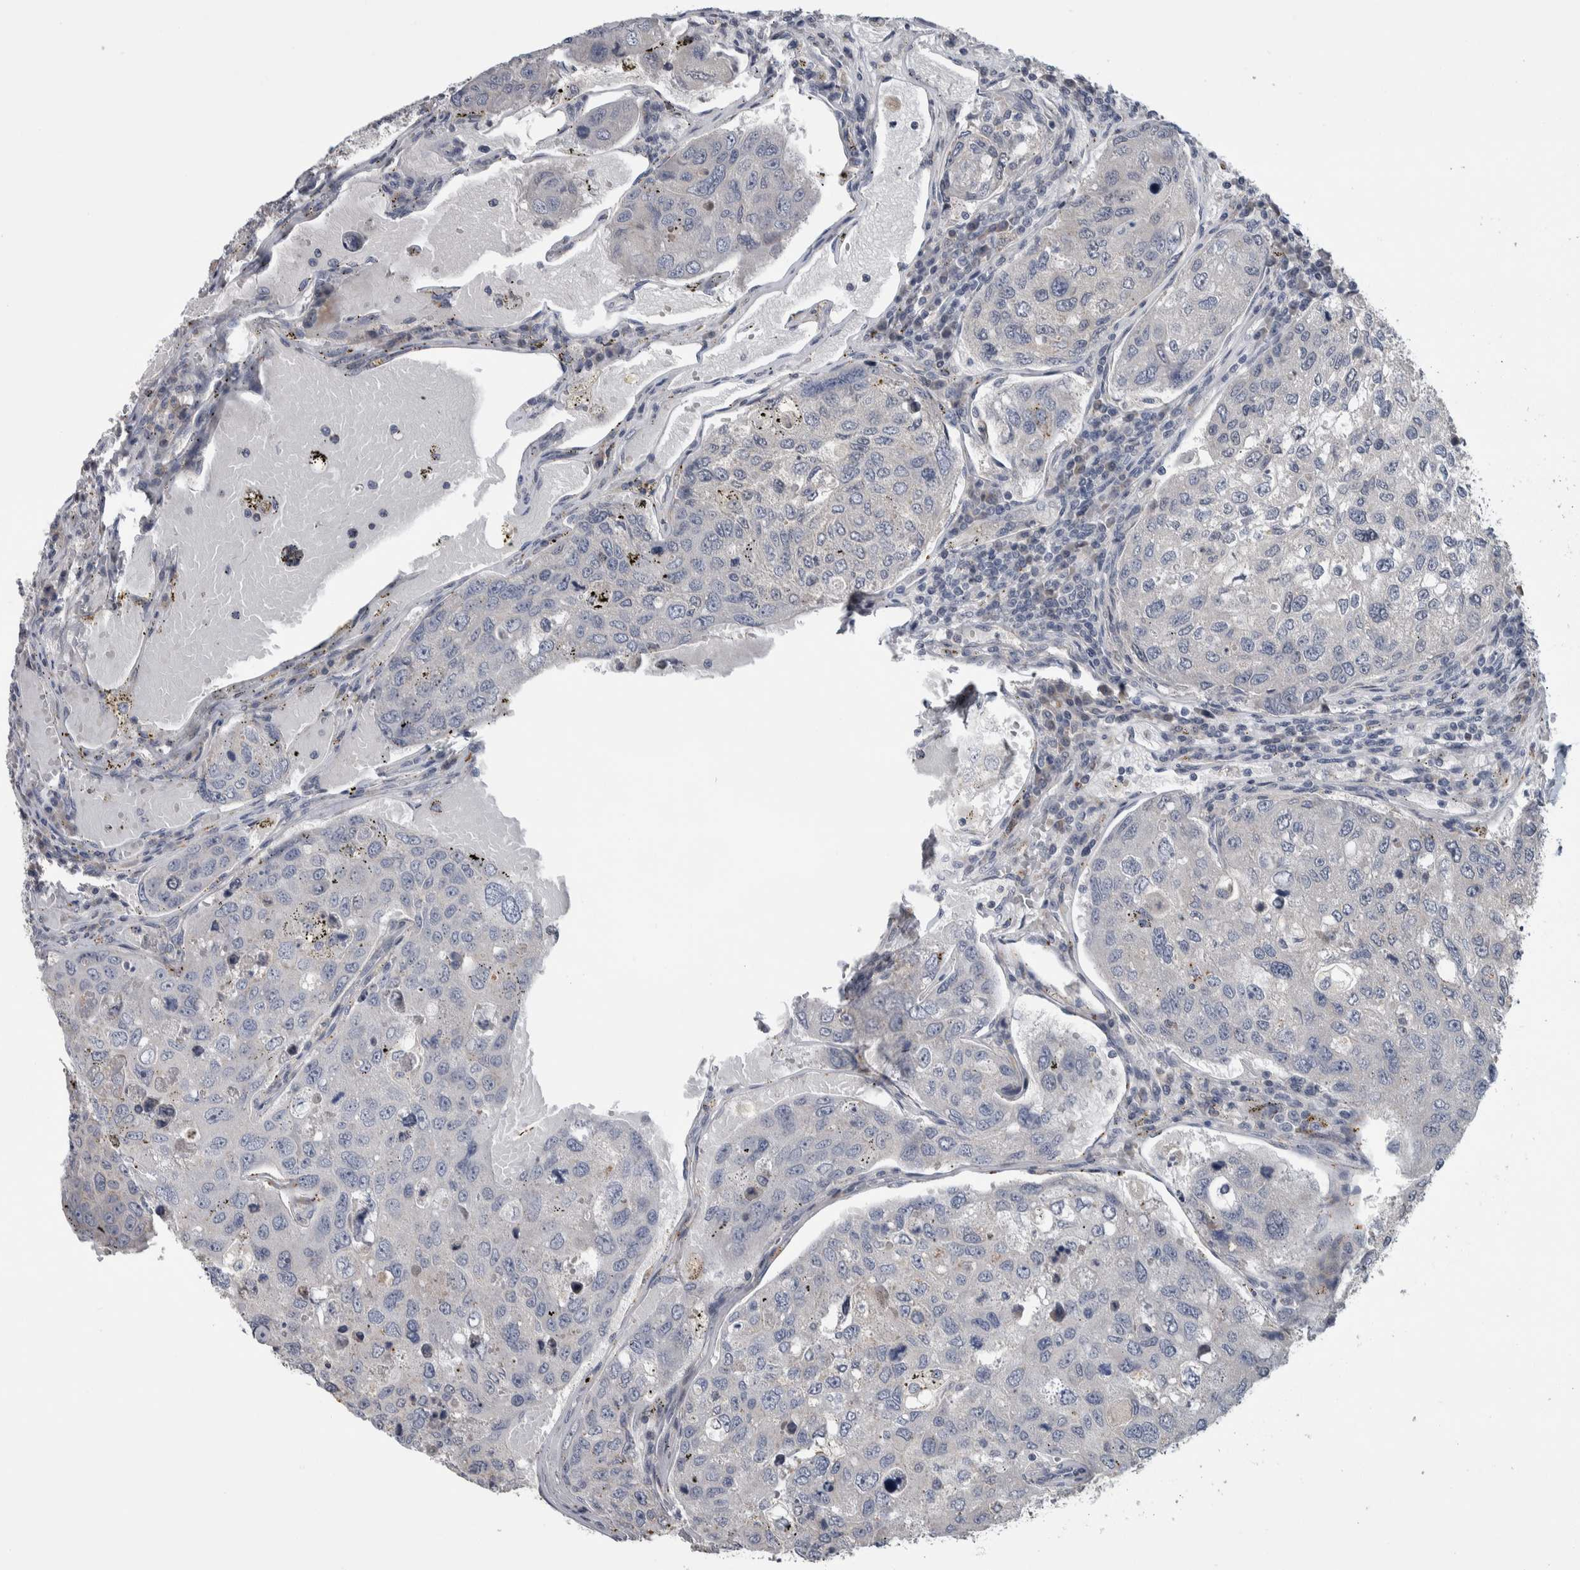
{"staining": {"intensity": "negative", "quantity": "none", "location": "none"}, "tissue": "urothelial cancer", "cell_type": "Tumor cells", "image_type": "cancer", "snomed": [{"axis": "morphology", "description": "Urothelial carcinoma, High grade"}, {"axis": "topography", "description": "Lymph node"}, {"axis": "topography", "description": "Urinary bladder"}], "caption": "There is no significant positivity in tumor cells of urothelial cancer.", "gene": "FAM83G", "patient": {"sex": "male", "age": 51}}